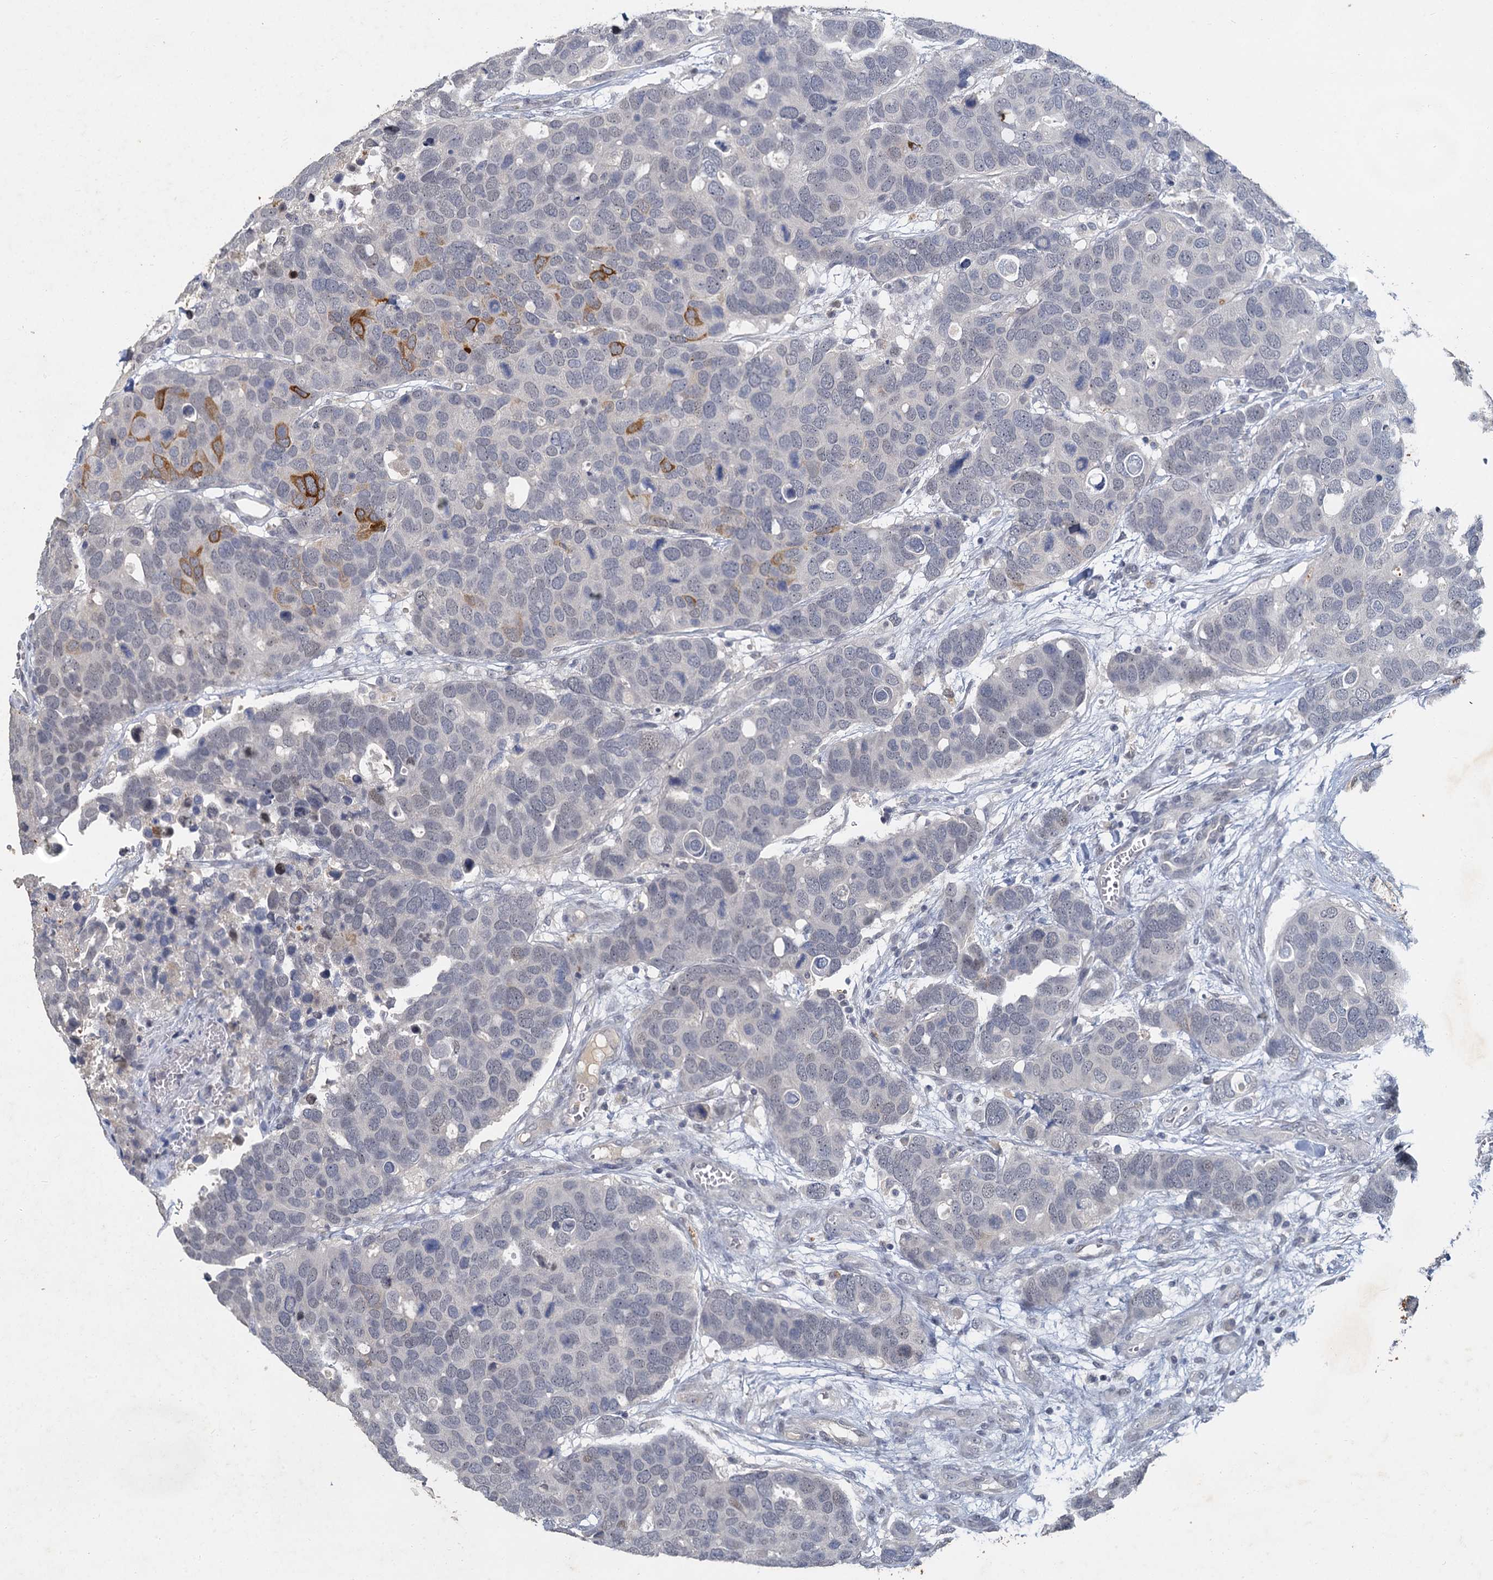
{"staining": {"intensity": "moderate", "quantity": "<25%", "location": "cytoplasmic/membranous"}, "tissue": "breast cancer", "cell_type": "Tumor cells", "image_type": "cancer", "snomed": [{"axis": "morphology", "description": "Duct carcinoma"}, {"axis": "topography", "description": "Breast"}], "caption": "This is a micrograph of immunohistochemistry (IHC) staining of breast cancer, which shows moderate positivity in the cytoplasmic/membranous of tumor cells.", "gene": "MUCL1", "patient": {"sex": "female", "age": 83}}